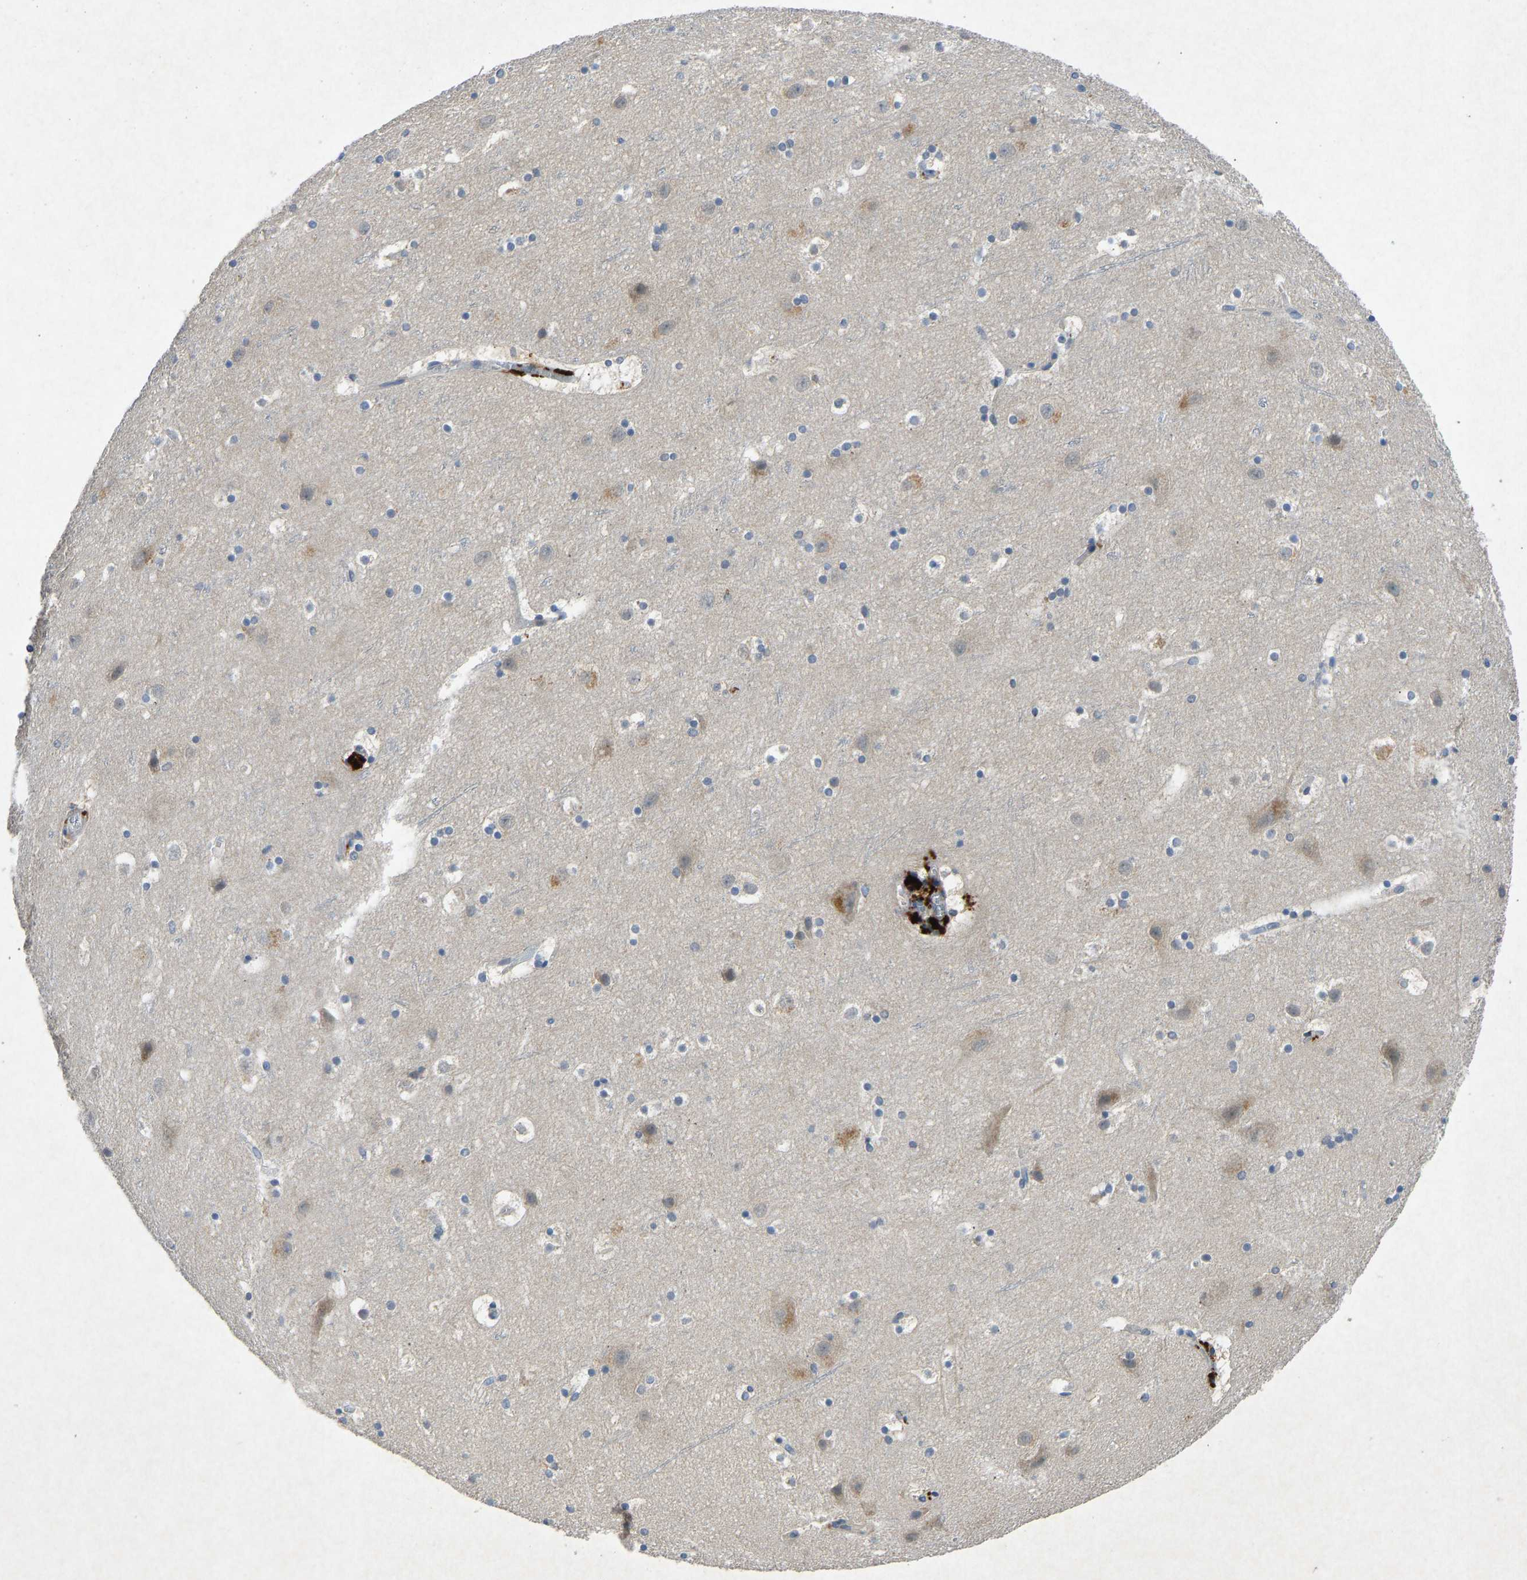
{"staining": {"intensity": "weak", "quantity": "<25%", "location": "cytoplasmic/membranous"}, "tissue": "cerebral cortex", "cell_type": "Endothelial cells", "image_type": "normal", "snomed": [{"axis": "morphology", "description": "Normal tissue, NOS"}, {"axis": "topography", "description": "Cerebral cortex"}], "caption": "IHC histopathology image of normal human cerebral cortex stained for a protein (brown), which reveals no positivity in endothelial cells.", "gene": "PDE7A", "patient": {"sex": "male", "age": 45}}